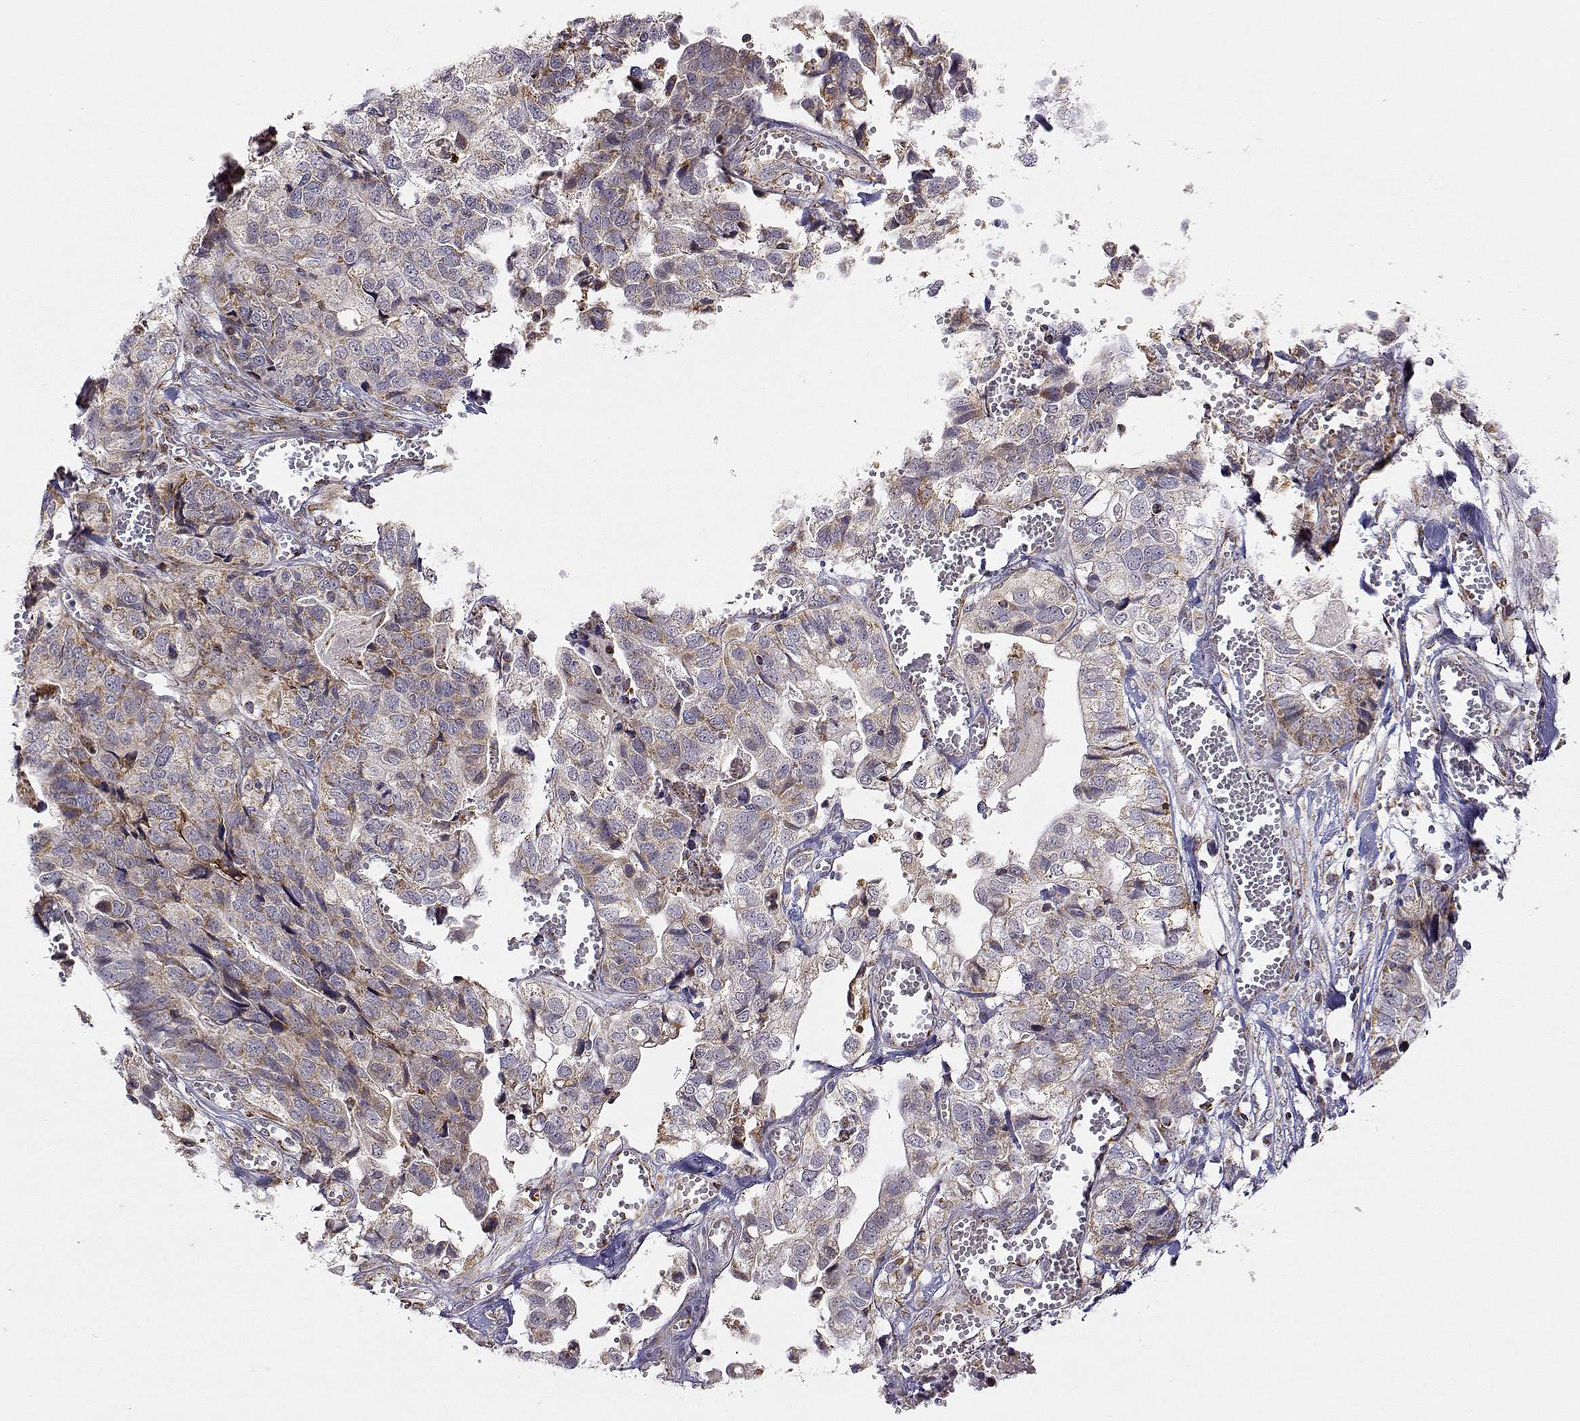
{"staining": {"intensity": "weak", "quantity": ">75%", "location": "cytoplasmic/membranous"}, "tissue": "stomach cancer", "cell_type": "Tumor cells", "image_type": "cancer", "snomed": [{"axis": "morphology", "description": "Adenocarcinoma, NOS"}, {"axis": "topography", "description": "Stomach, upper"}], "caption": "IHC histopathology image of neoplastic tissue: human stomach cancer stained using immunohistochemistry (IHC) demonstrates low levels of weak protein expression localized specifically in the cytoplasmic/membranous of tumor cells, appearing as a cytoplasmic/membranous brown color.", "gene": "EXOG", "patient": {"sex": "female", "age": 67}}